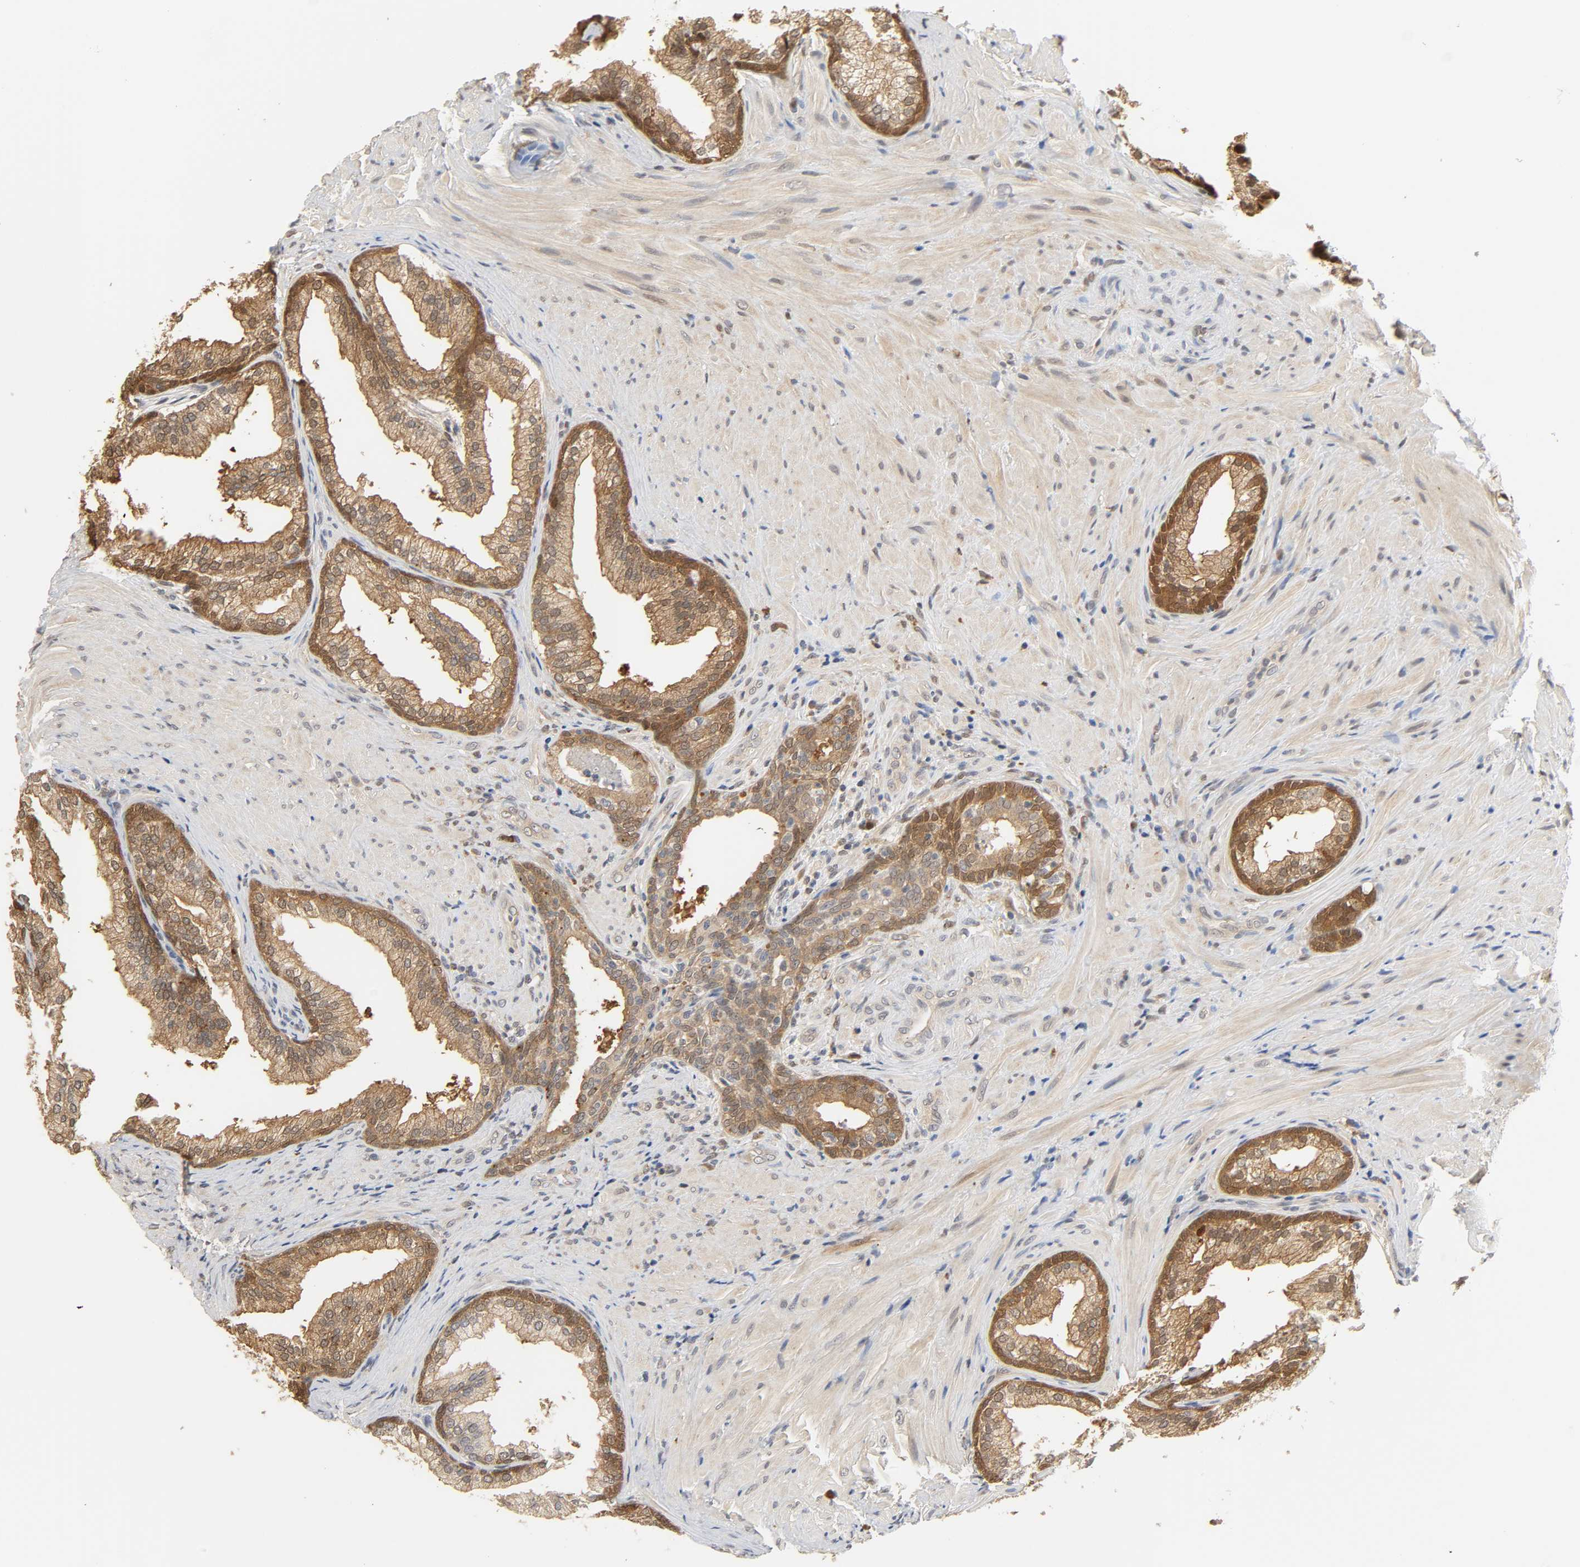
{"staining": {"intensity": "strong", "quantity": ">75%", "location": "cytoplasmic/membranous"}, "tissue": "prostate", "cell_type": "Glandular cells", "image_type": "normal", "snomed": [{"axis": "morphology", "description": "Normal tissue, NOS"}, {"axis": "topography", "description": "Prostate"}], "caption": "Immunohistochemistry of normal human prostate shows high levels of strong cytoplasmic/membranous expression in approximately >75% of glandular cells.", "gene": "MIF", "patient": {"sex": "male", "age": 76}}